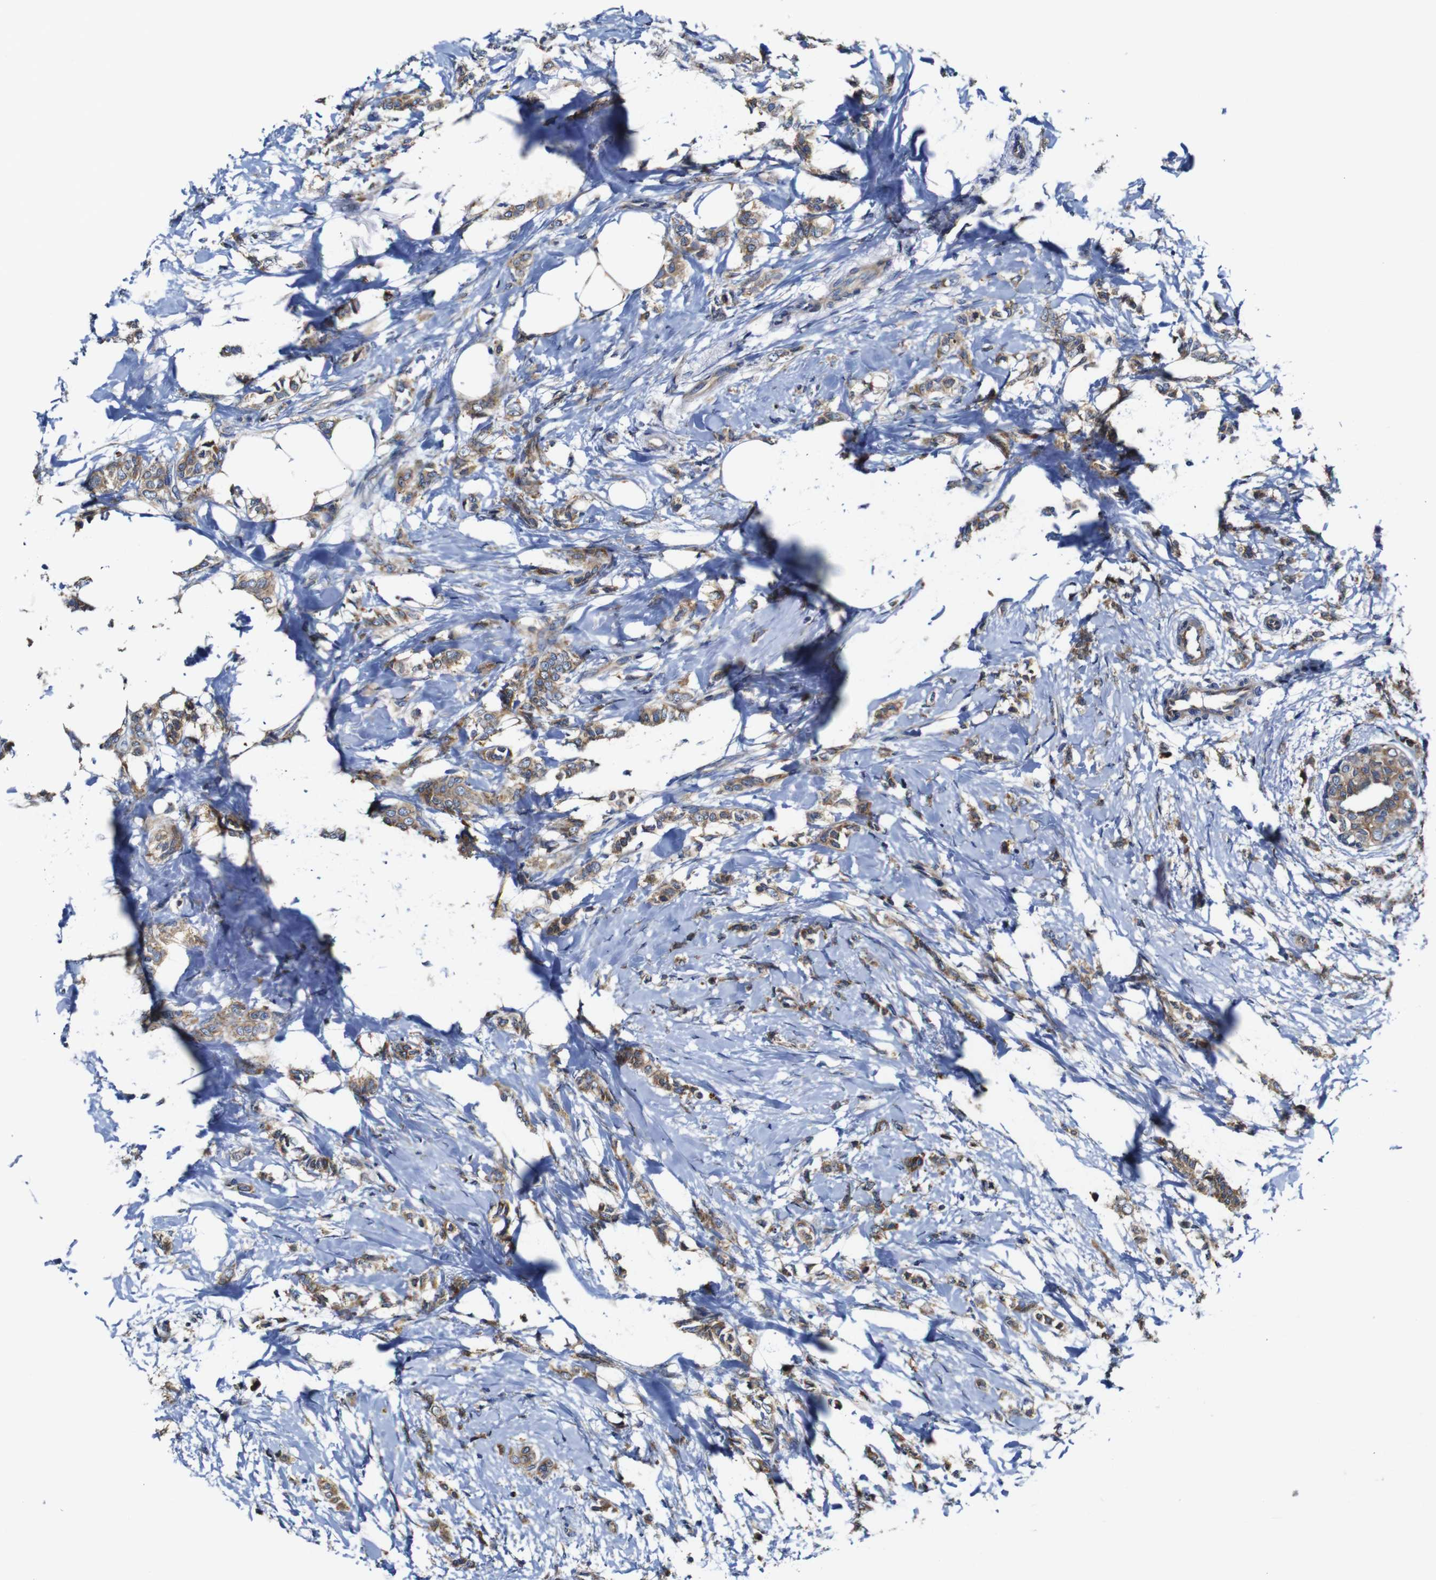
{"staining": {"intensity": "moderate", "quantity": ">75%", "location": "cytoplasmic/membranous"}, "tissue": "breast cancer", "cell_type": "Tumor cells", "image_type": "cancer", "snomed": [{"axis": "morphology", "description": "Lobular carcinoma, in situ"}, {"axis": "morphology", "description": "Lobular carcinoma"}, {"axis": "topography", "description": "Breast"}], "caption": "Protein staining reveals moderate cytoplasmic/membranous staining in about >75% of tumor cells in breast cancer (lobular carcinoma in situ).", "gene": "CLCC1", "patient": {"sex": "female", "age": 41}}